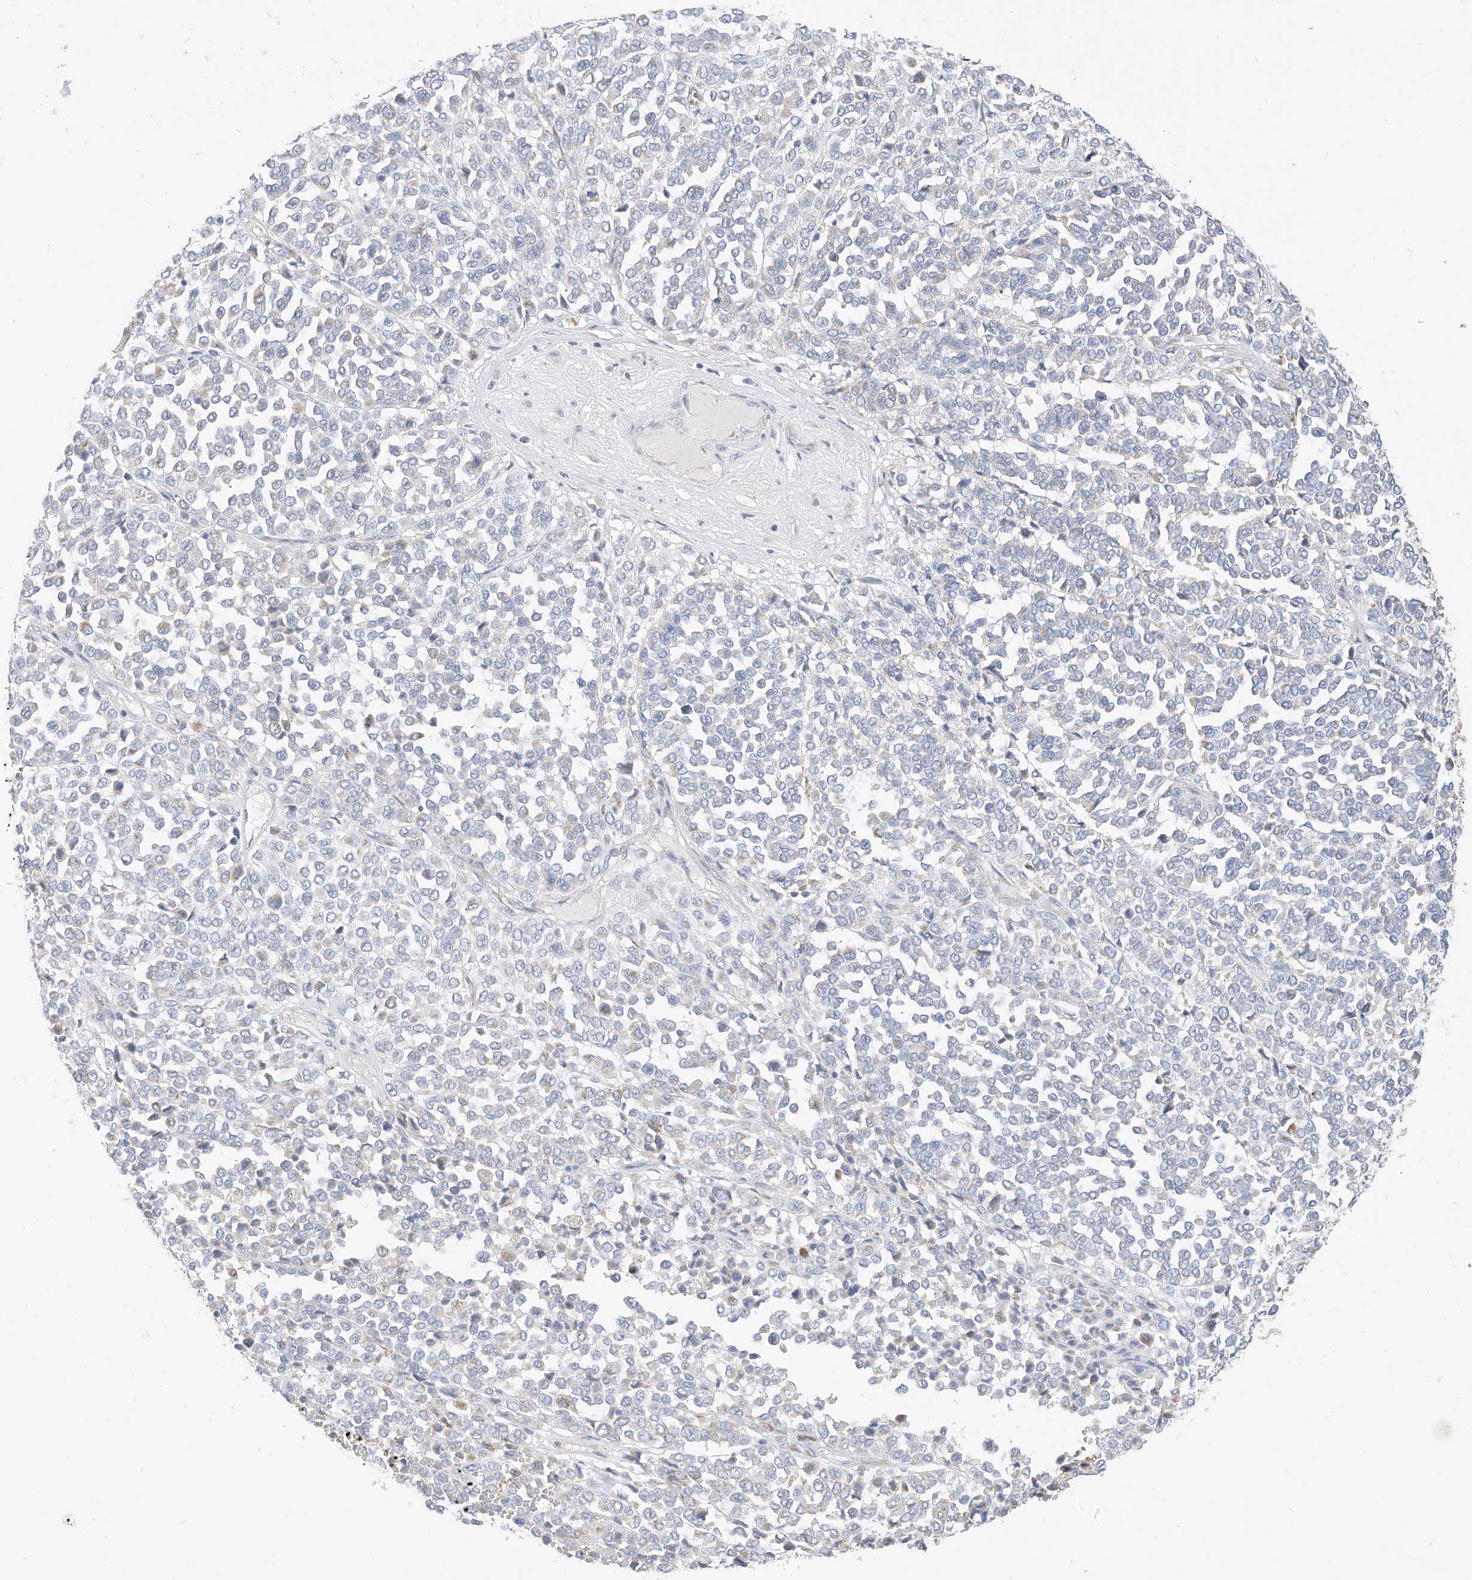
{"staining": {"intensity": "negative", "quantity": "none", "location": "none"}, "tissue": "melanoma", "cell_type": "Tumor cells", "image_type": "cancer", "snomed": [{"axis": "morphology", "description": "Malignant melanoma, Metastatic site"}, {"axis": "topography", "description": "Pancreas"}], "caption": "DAB (3,3'-diaminobenzidine) immunohistochemical staining of human melanoma displays no significant expression in tumor cells.", "gene": "RHOH", "patient": {"sex": "female", "age": 30}}